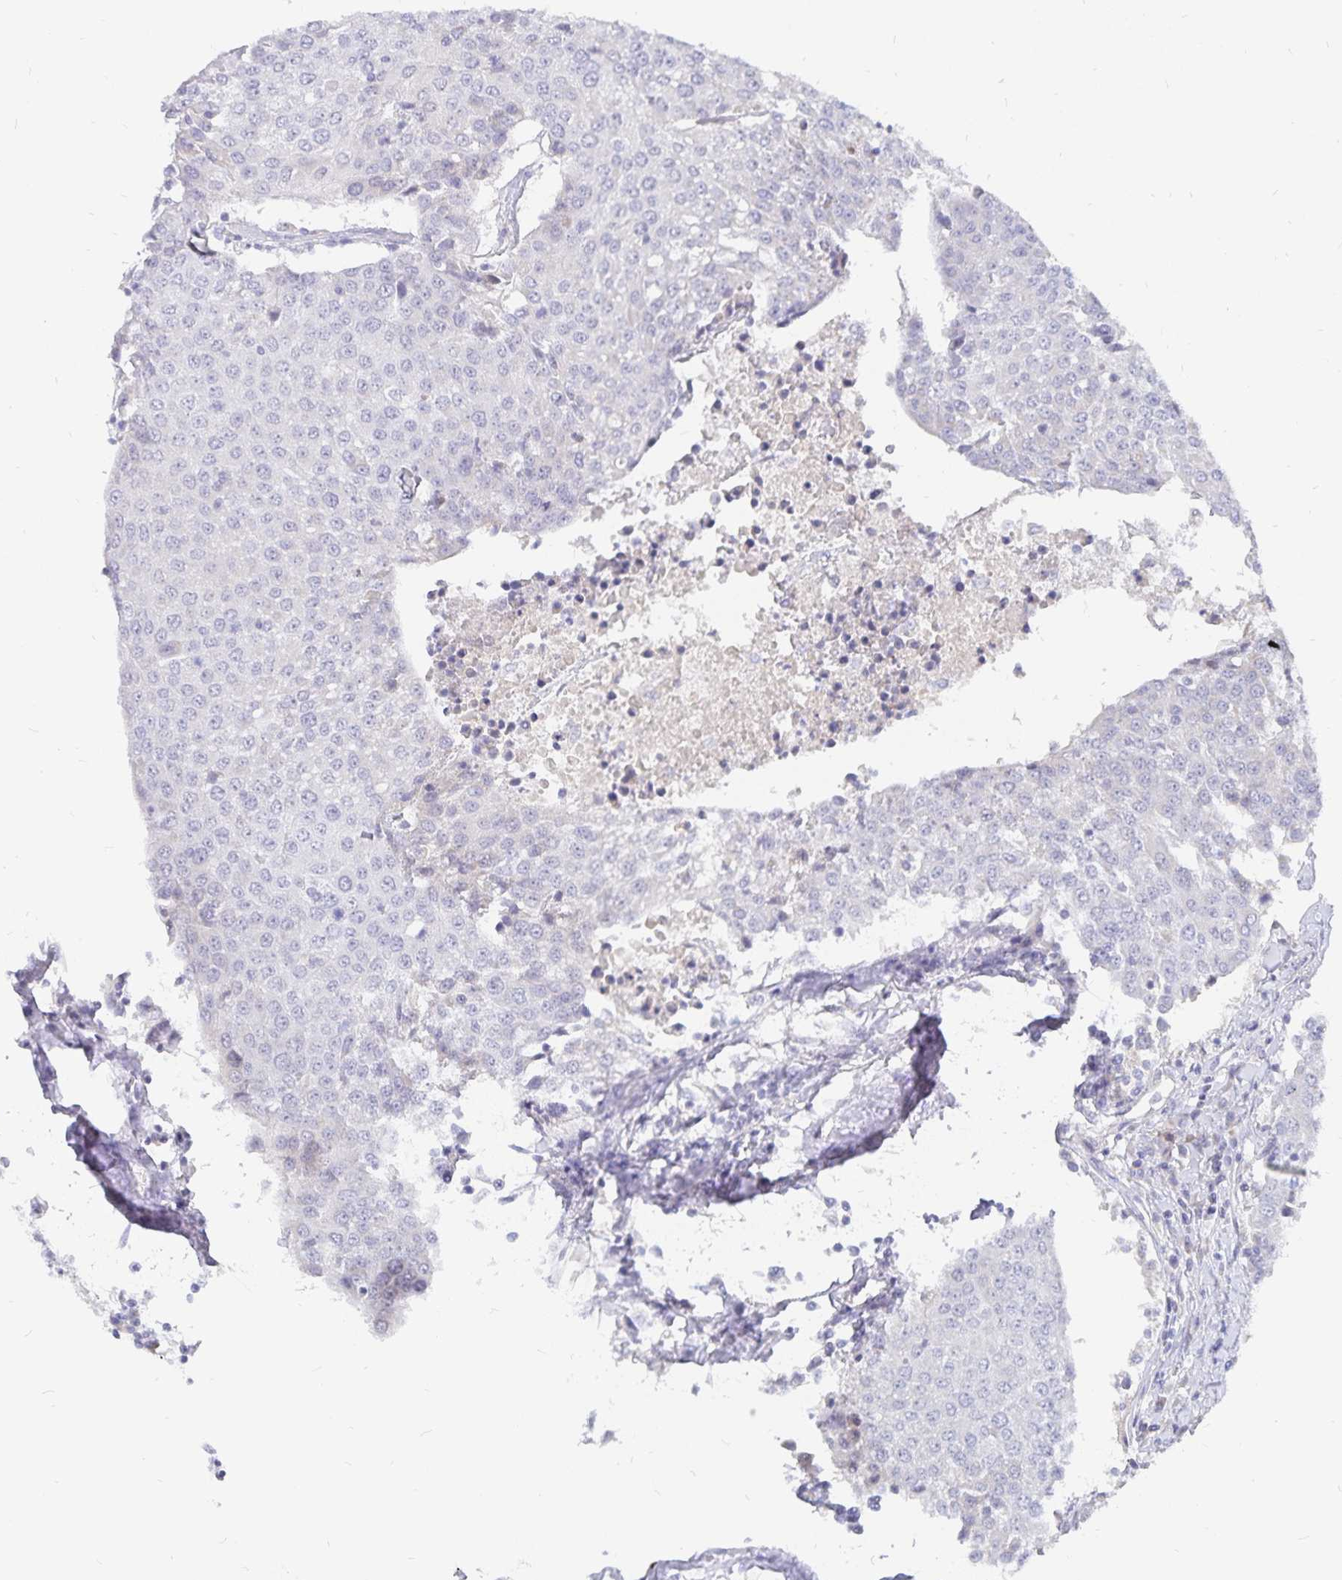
{"staining": {"intensity": "negative", "quantity": "none", "location": "none"}, "tissue": "urothelial cancer", "cell_type": "Tumor cells", "image_type": "cancer", "snomed": [{"axis": "morphology", "description": "Urothelial carcinoma, High grade"}, {"axis": "topography", "description": "Urinary bladder"}], "caption": "Immunohistochemistry (IHC) of urothelial cancer demonstrates no expression in tumor cells.", "gene": "PKHD1", "patient": {"sex": "female", "age": 85}}